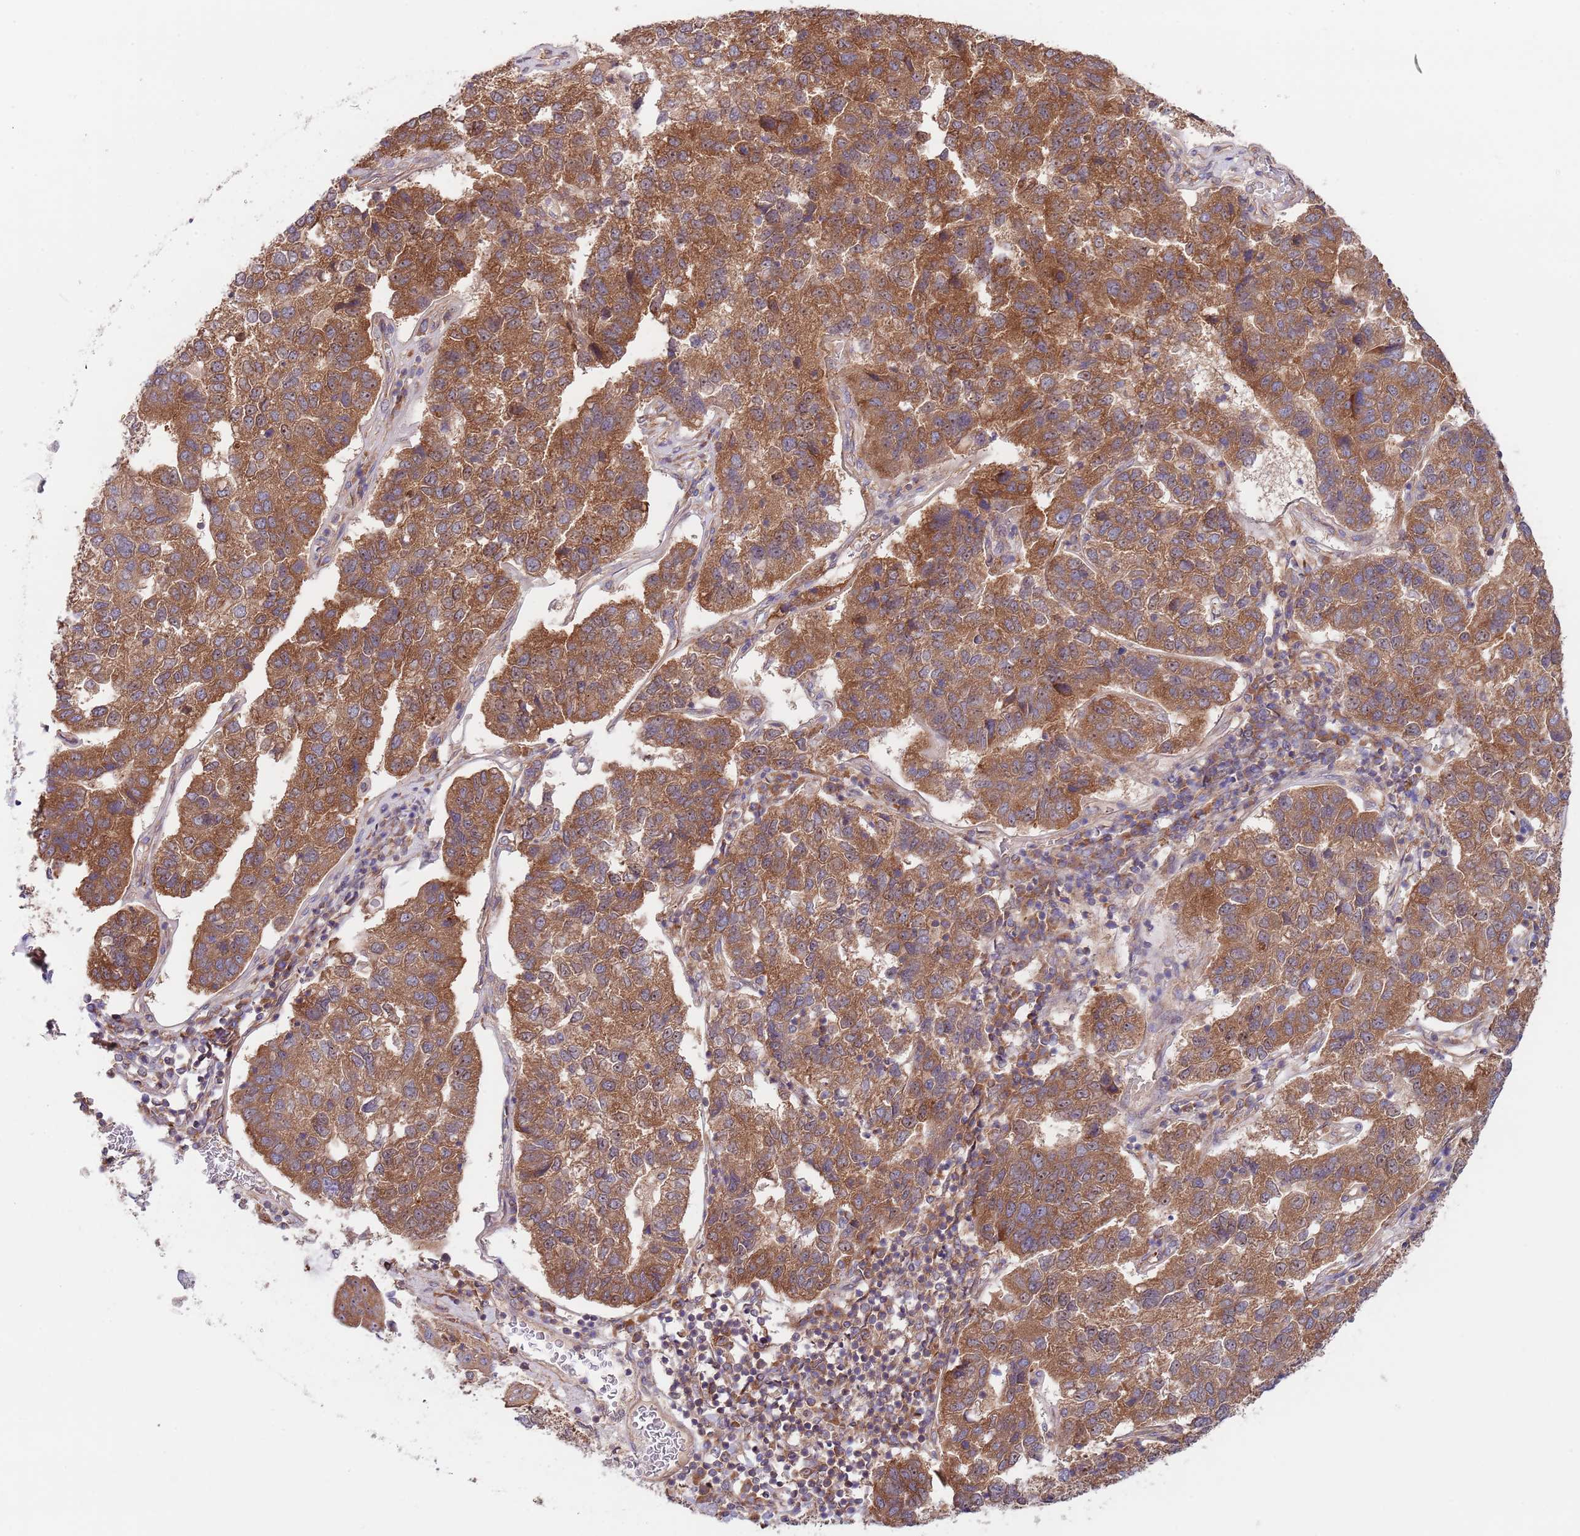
{"staining": {"intensity": "moderate", "quantity": ">75%", "location": "cytoplasmic/membranous"}, "tissue": "pancreatic cancer", "cell_type": "Tumor cells", "image_type": "cancer", "snomed": [{"axis": "morphology", "description": "Adenocarcinoma, NOS"}, {"axis": "topography", "description": "Pancreas"}], "caption": "IHC (DAB) staining of human pancreatic adenocarcinoma displays moderate cytoplasmic/membranous protein positivity in about >75% of tumor cells.", "gene": "EIF3F", "patient": {"sex": "female", "age": 61}}